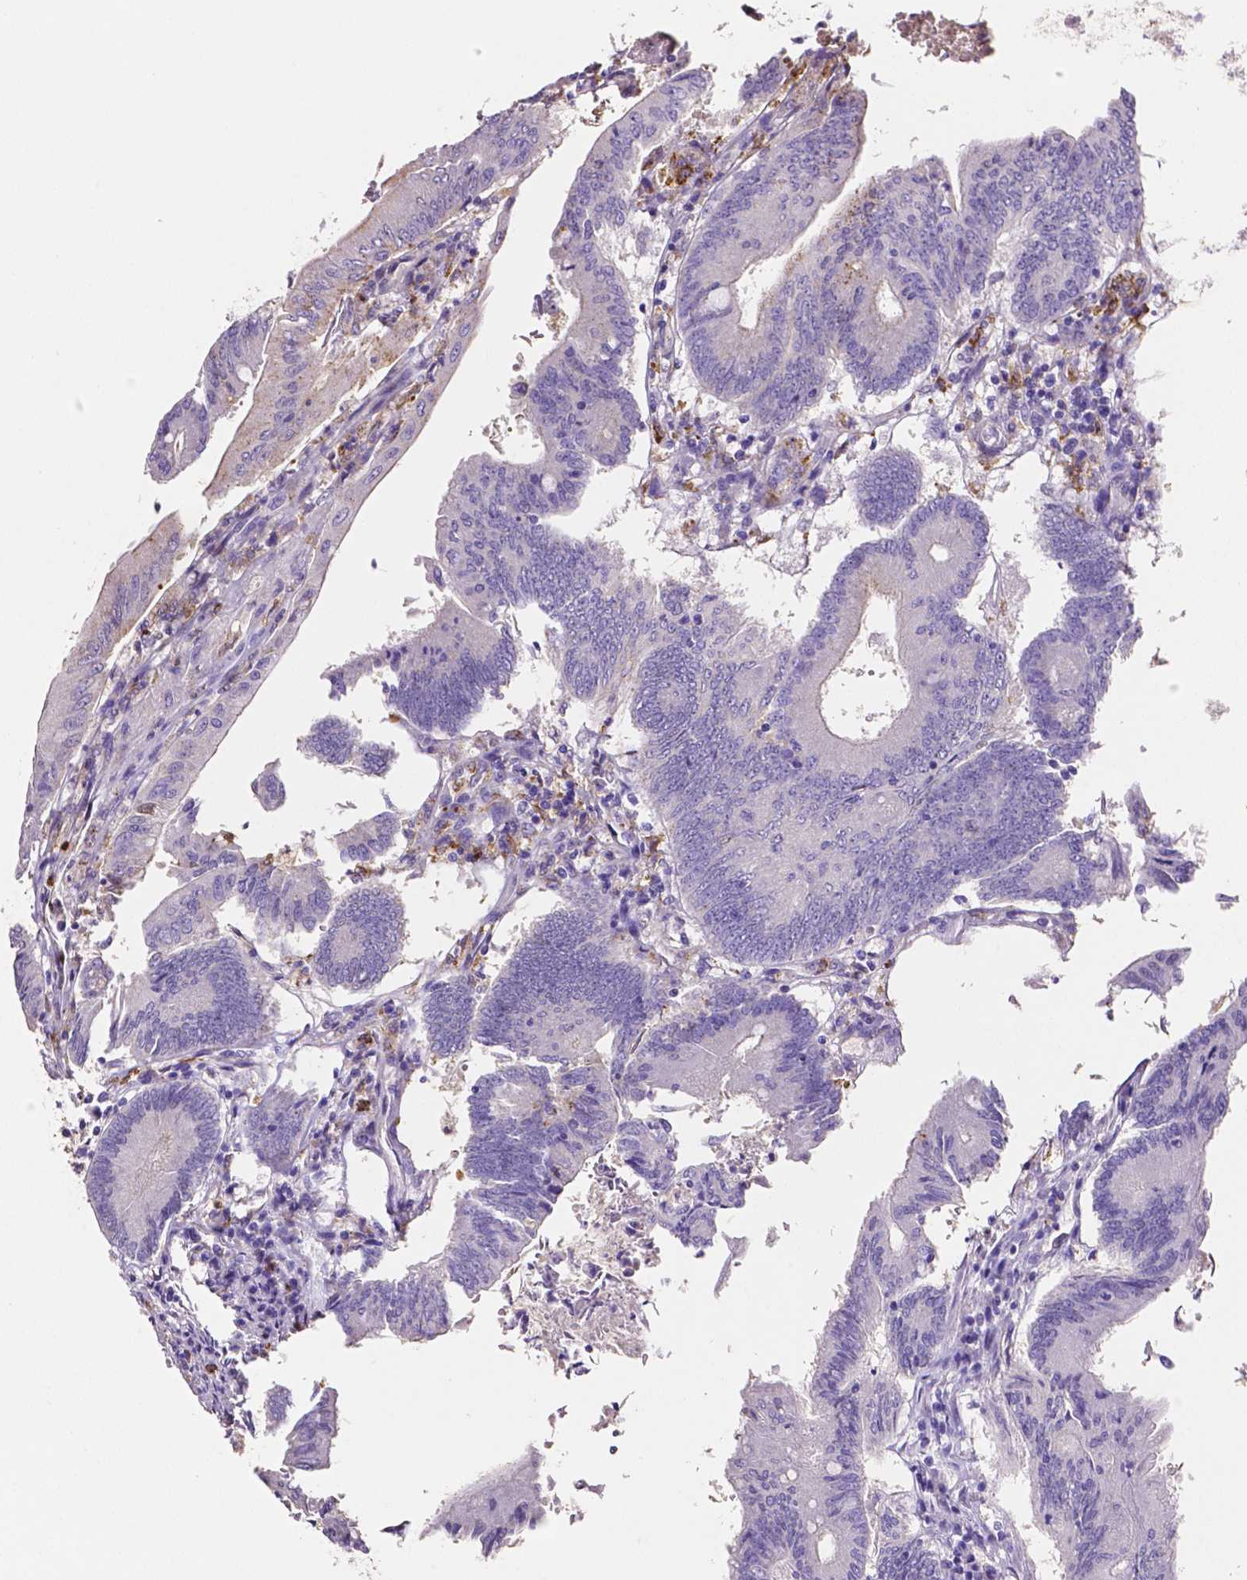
{"staining": {"intensity": "negative", "quantity": "none", "location": "none"}, "tissue": "colorectal cancer", "cell_type": "Tumor cells", "image_type": "cancer", "snomed": [{"axis": "morphology", "description": "Adenocarcinoma, NOS"}, {"axis": "topography", "description": "Colon"}], "caption": "A histopathology image of human adenocarcinoma (colorectal) is negative for staining in tumor cells.", "gene": "MMP9", "patient": {"sex": "female", "age": 70}}